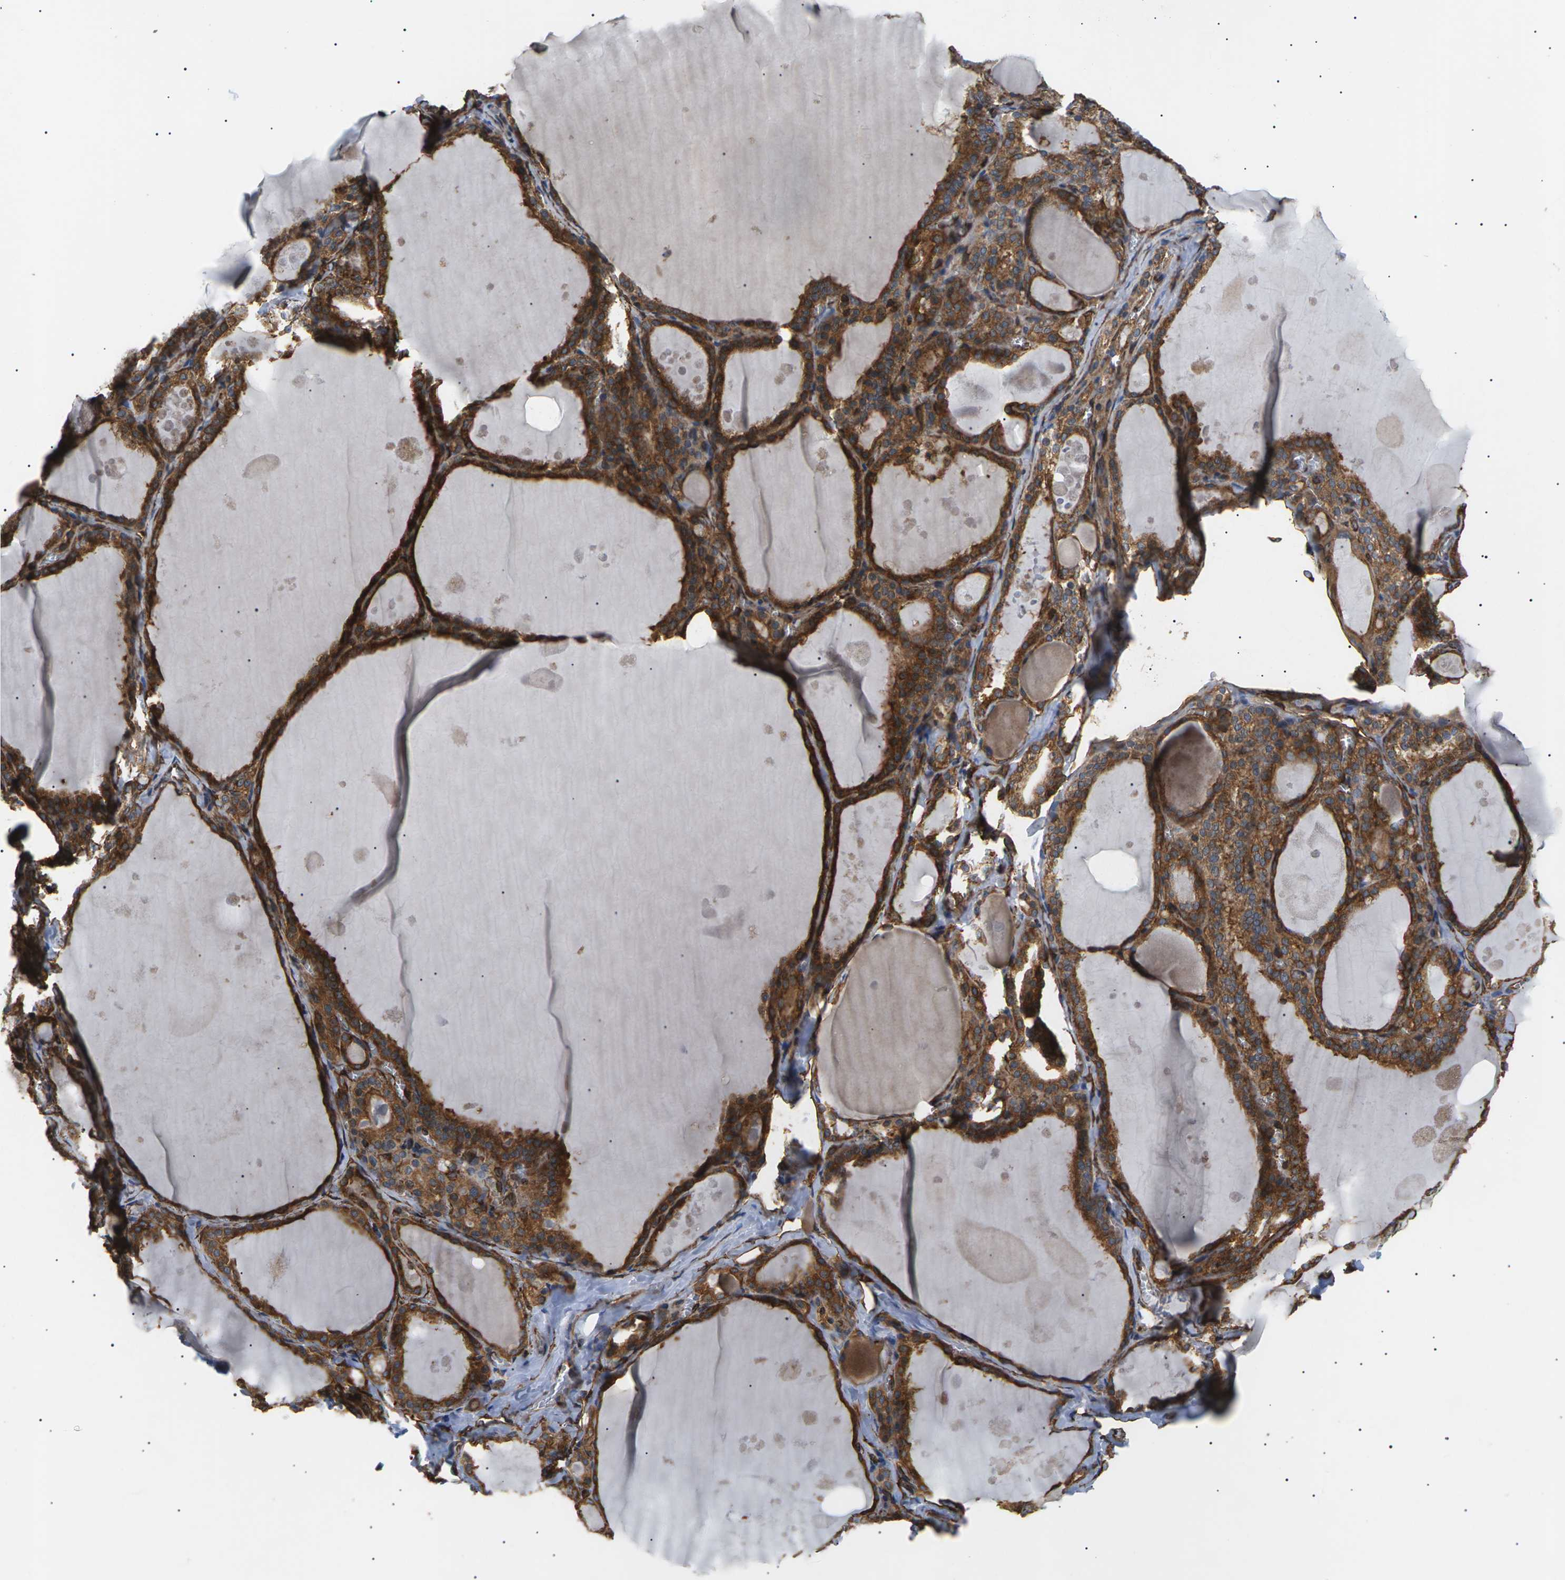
{"staining": {"intensity": "strong", "quantity": ">75%", "location": "cytoplasmic/membranous"}, "tissue": "thyroid gland", "cell_type": "Glandular cells", "image_type": "normal", "snomed": [{"axis": "morphology", "description": "Normal tissue, NOS"}, {"axis": "topography", "description": "Thyroid gland"}], "caption": "High-power microscopy captured an immunohistochemistry photomicrograph of unremarkable thyroid gland, revealing strong cytoplasmic/membranous staining in approximately >75% of glandular cells.", "gene": "TMTC4", "patient": {"sex": "male", "age": 56}}